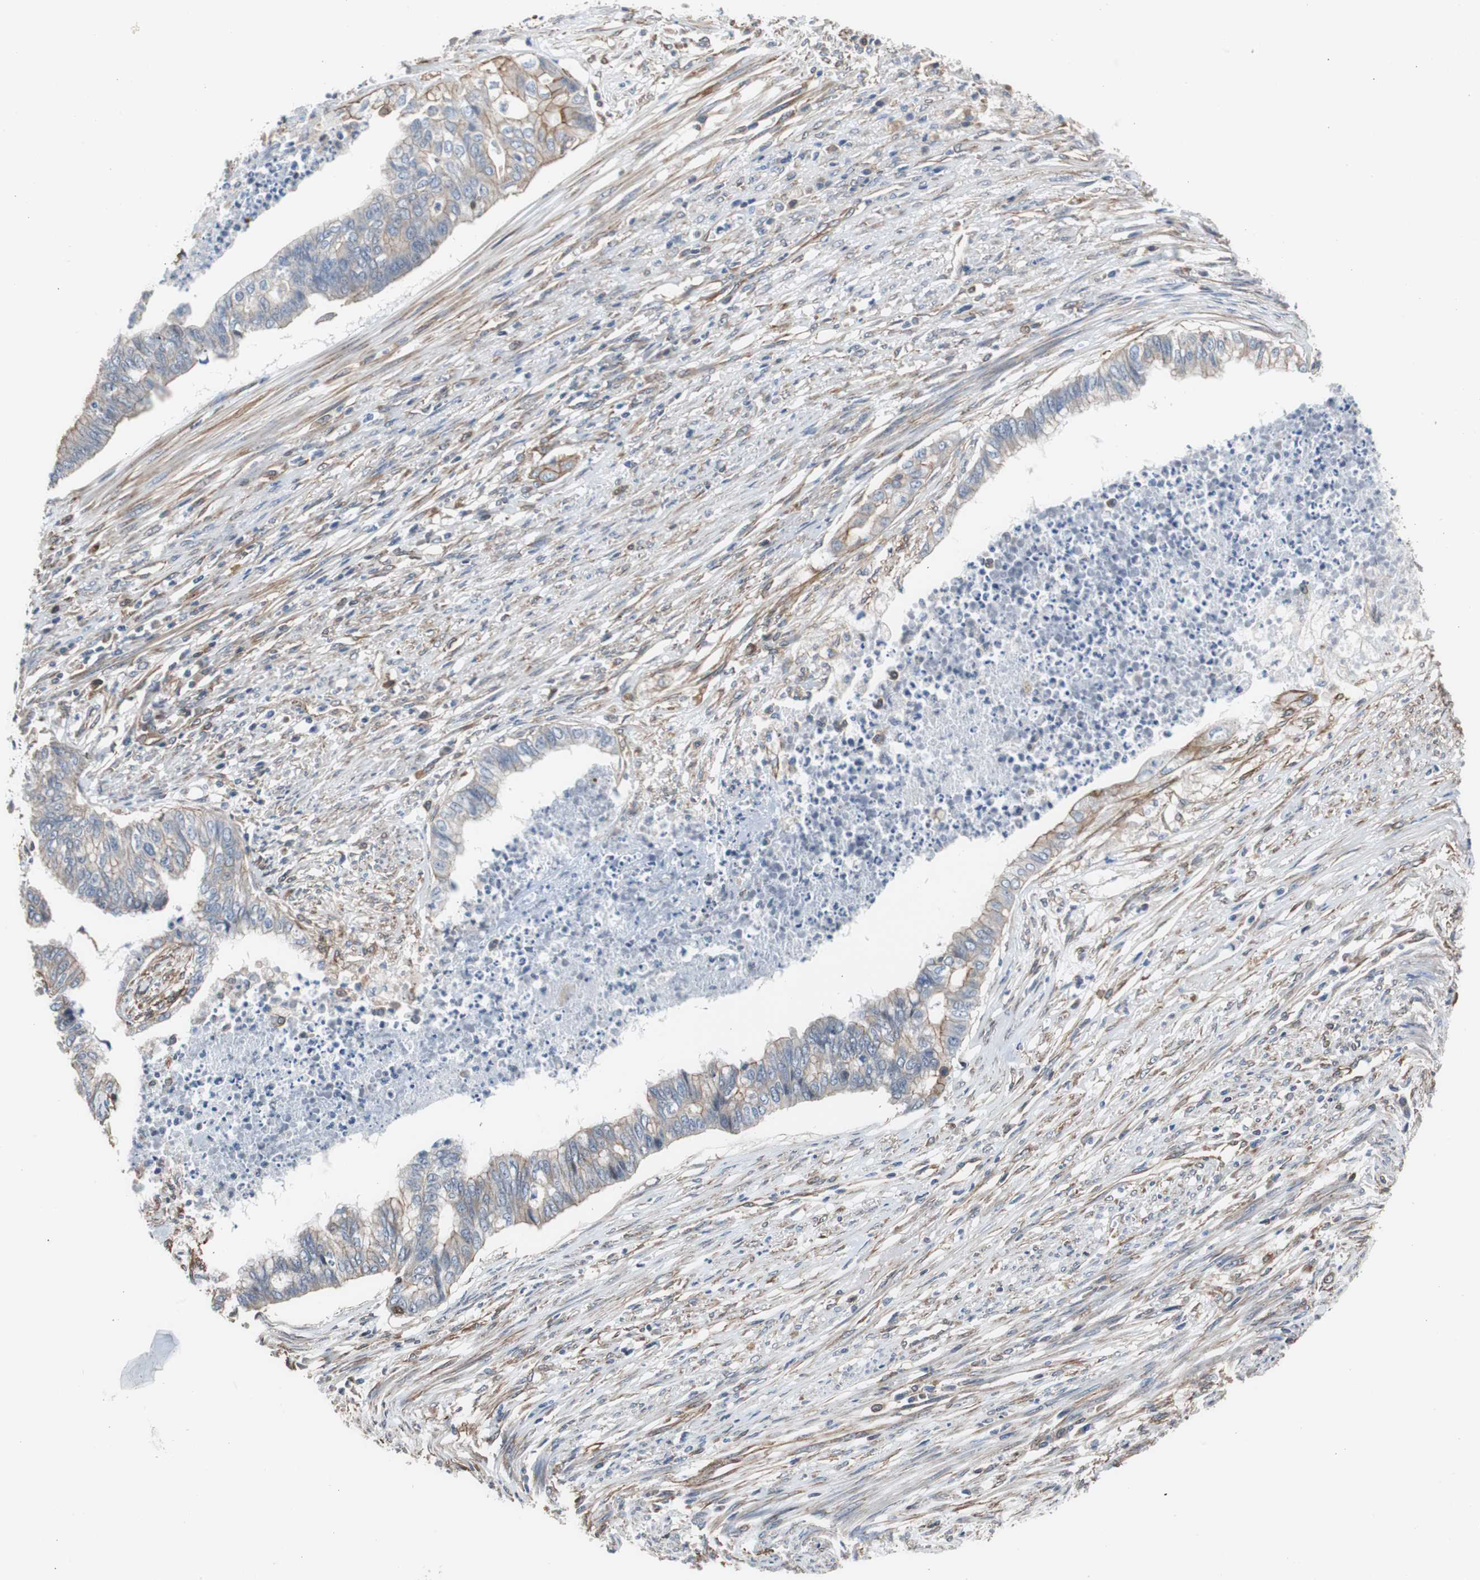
{"staining": {"intensity": "weak", "quantity": "25%-75%", "location": "cytoplasmic/membranous"}, "tissue": "endometrial cancer", "cell_type": "Tumor cells", "image_type": "cancer", "snomed": [{"axis": "morphology", "description": "Adenocarcinoma, NOS"}, {"axis": "topography", "description": "Endometrium"}], "caption": "Immunohistochemical staining of endometrial cancer demonstrates weak cytoplasmic/membranous protein positivity in about 25%-75% of tumor cells.", "gene": "KIF3B", "patient": {"sex": "female", "age": 79}}